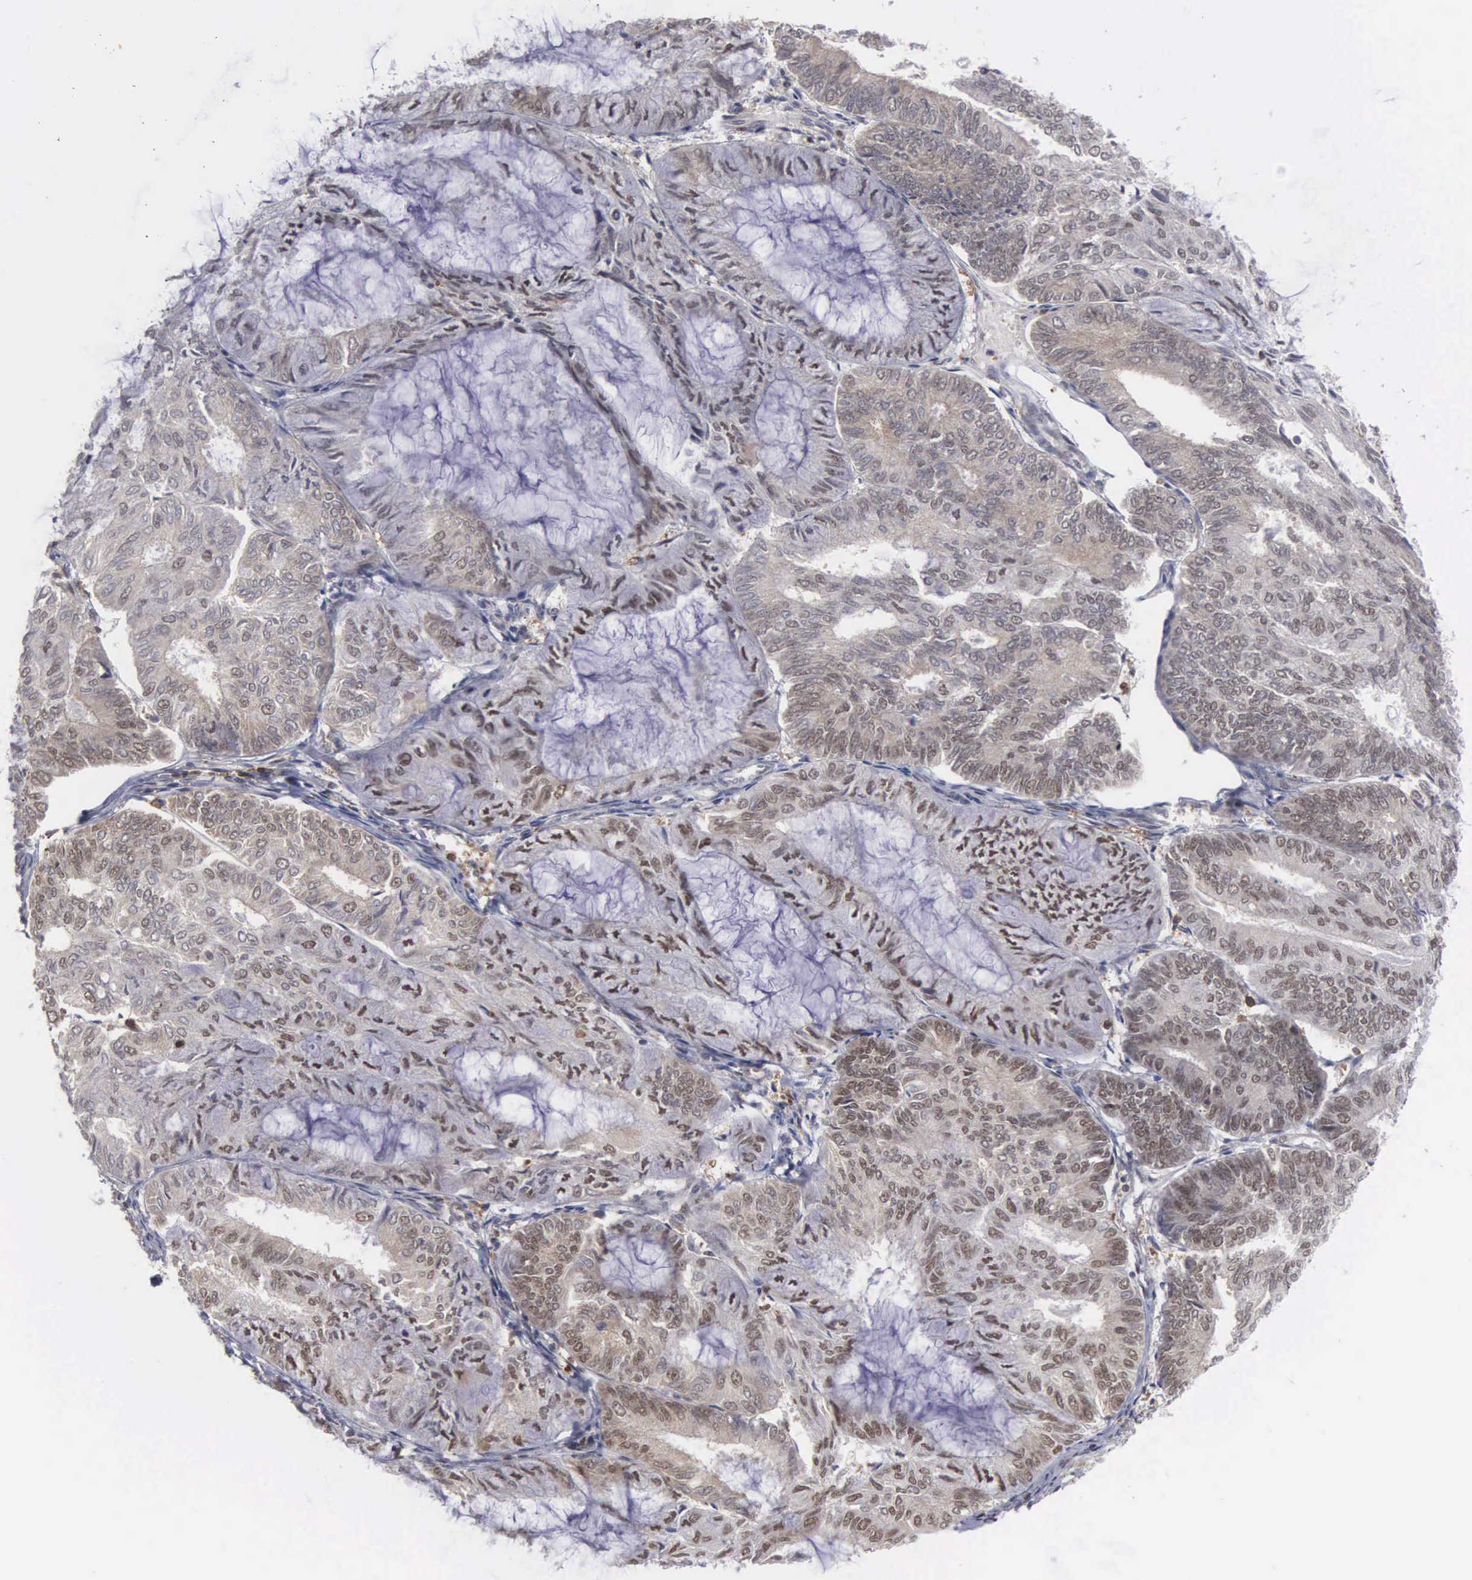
{"staining": {"intensity": "moderate", "quantity": ">75%", "location": "nuclear"}, "tissue": "endometrial cancer", "cell_type": "Tumor cells", "image_type": "cancer", "snomed": [{"axis": "morphology", "description": "Adenocarcinoma, NOS"}, {"axis": "topography", "description": "Endometrium"}], "caption": "Human adenocarcinoma (endometrial) stained with a protein marker displays moderate staining in tumor cells.", "gene": "TRMT5", "patient": {"sex": "female", "age": 59}}